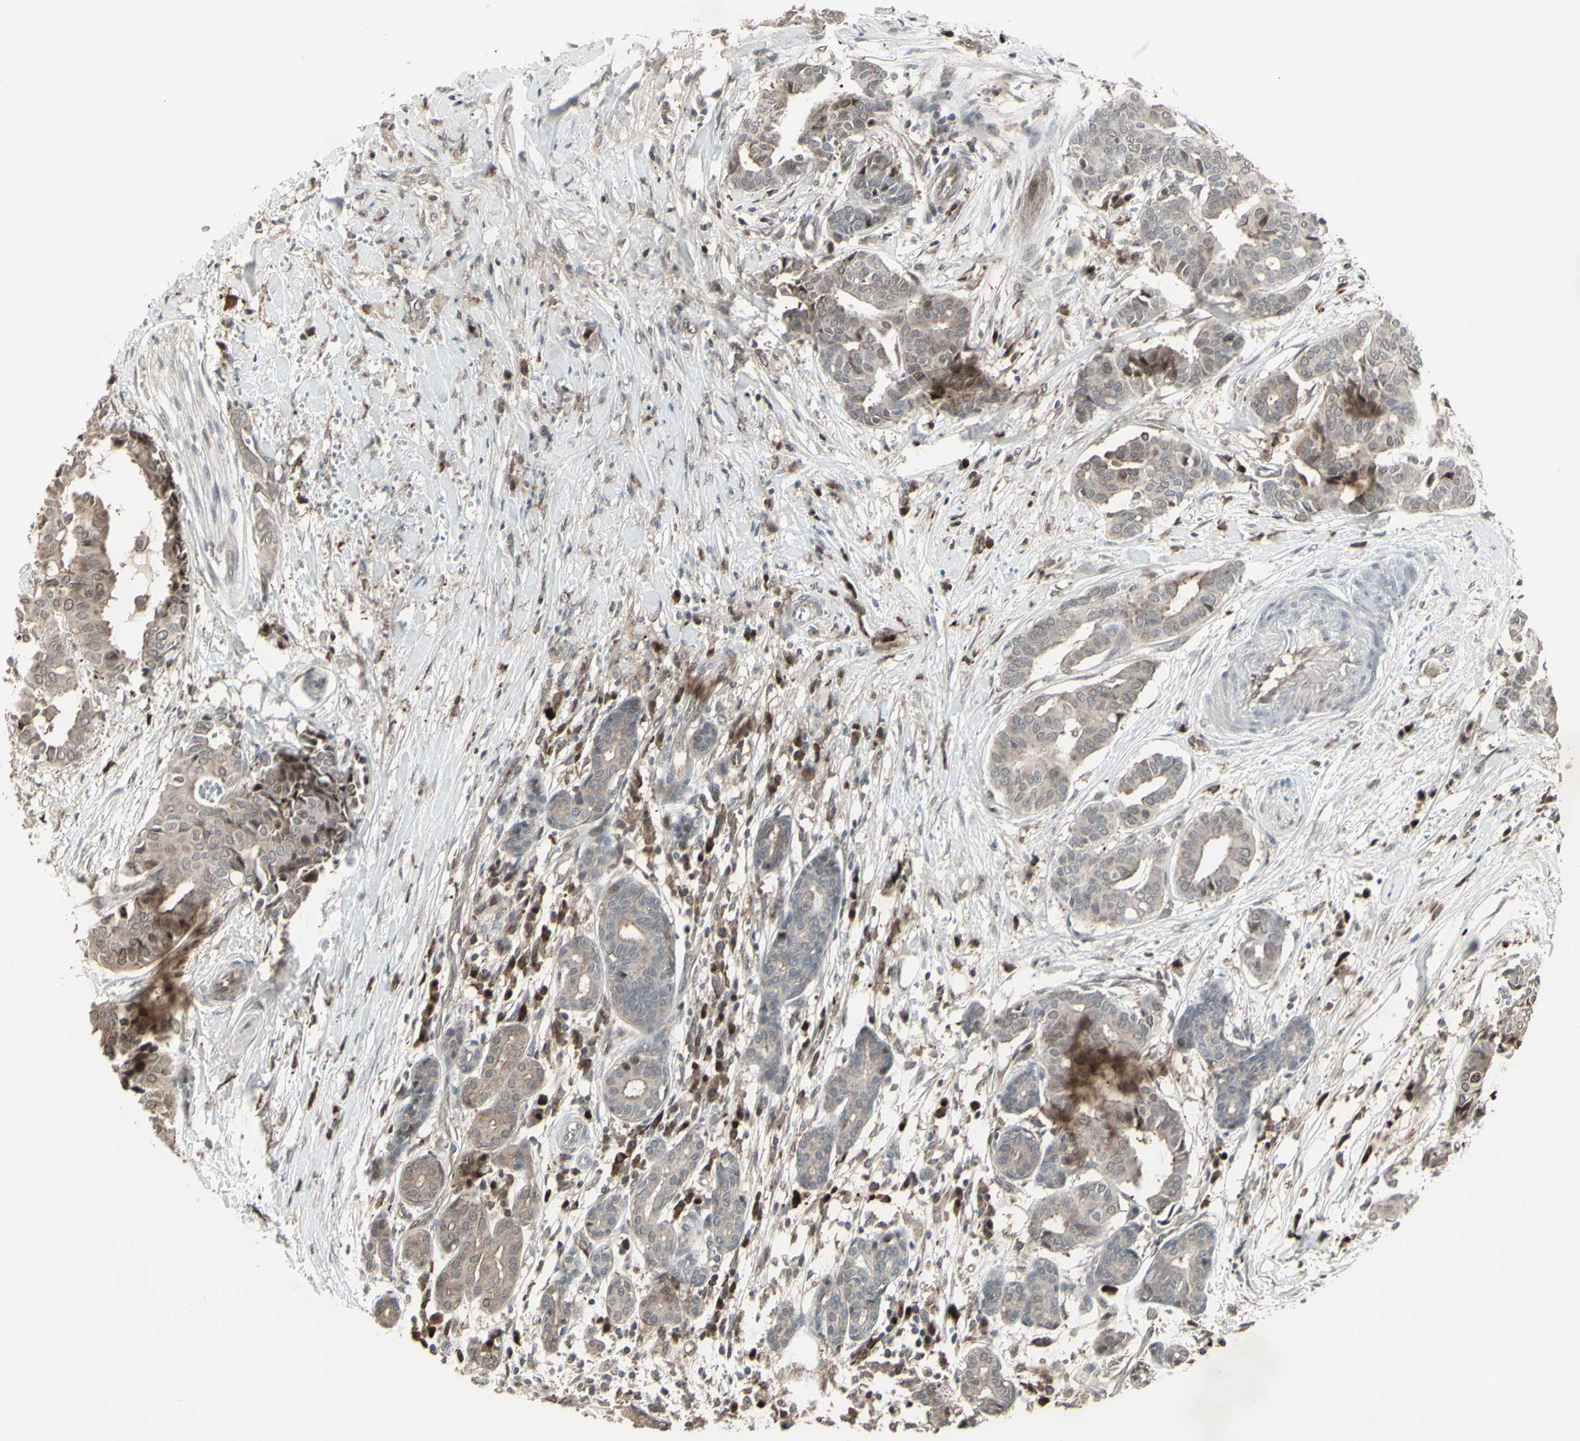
{"staining": {"intensity": "weak", "quantity": ">75%", "location": "cytoplasmic/membranous"}, "tissue": "head and neck cancer", "cell_type": "Tumor cells", "image_type": "cancer", "snomed": [{"axis": "morphology", "description": "Adenocarcinoma, NOS"}, {"axis": "topography", "description": "Salivary gland"}, {"axis": "topography", "description": "Head-Neck"}], "caption": "Immunohistochemical staining of head and neck cancer (adenocarcinoma) displays low levels of weak cytoplasmic/membranous positivity in about >75% of tumor cells. (Stains: DAB (3,3'-diaminobenzidine) in brown, nuclei in blue, Microscopy: brightfield microscopy at high magnification).", "gene": "CD33", "patient": {"sex": "female", "age": 59}}